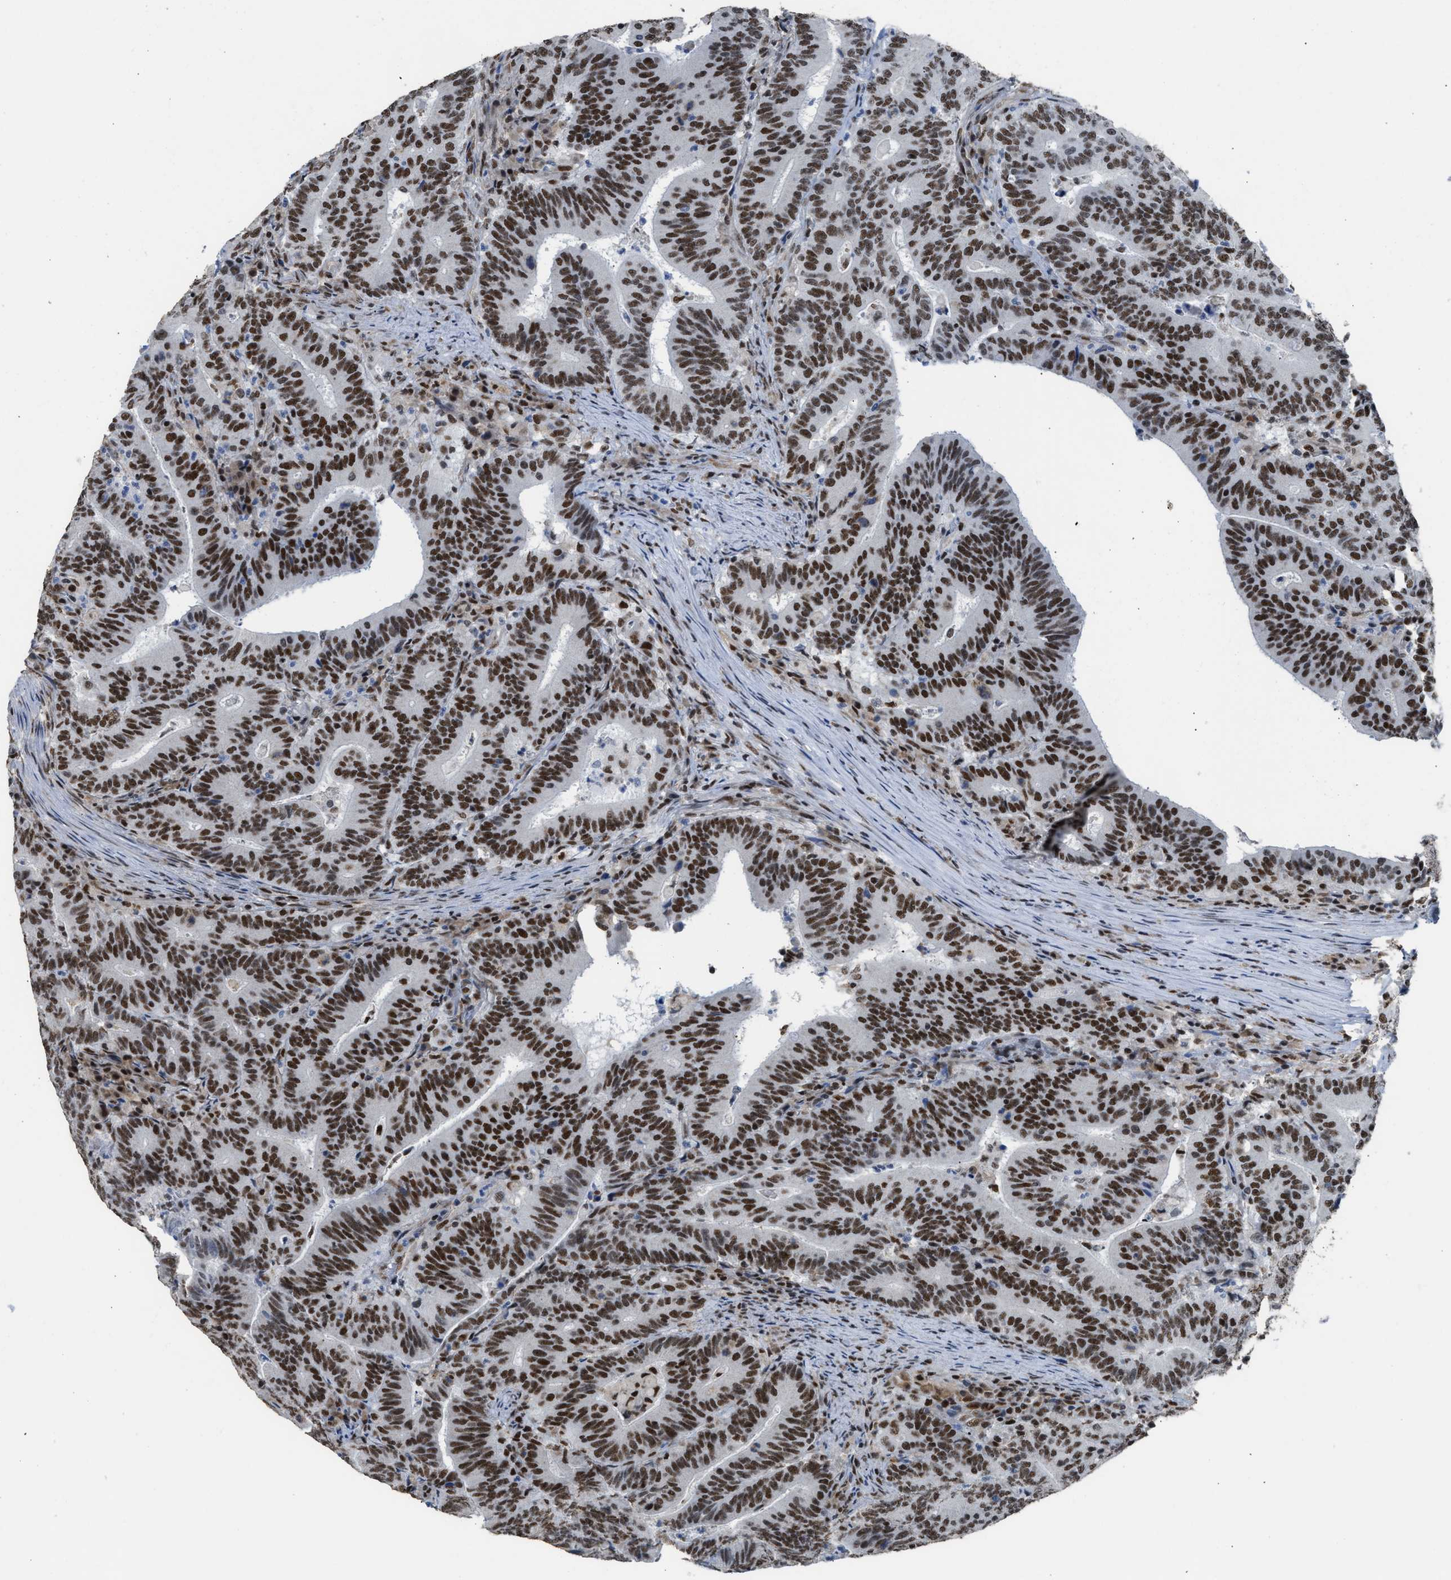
{"staining": {"intensity": "strong", "quantity": ">75%", "location": "nuclear"}, "tissue": "colorectal cancer", "cell_type": "Tumor cells", "image_type": "cancer", "snomed": [{"axis": "morphology", "description": "Adenocarcinoma, NOS"}, {"axis": "topography", "description": "Colon"}], "caption": "Human colorectal adenocarcinoma stained with a brown dye reveals strong nuclear positive positivity in about >75% of tumor cells.", "gene": "SCAF4", "patient": {"sex": "female", "age": 66}}